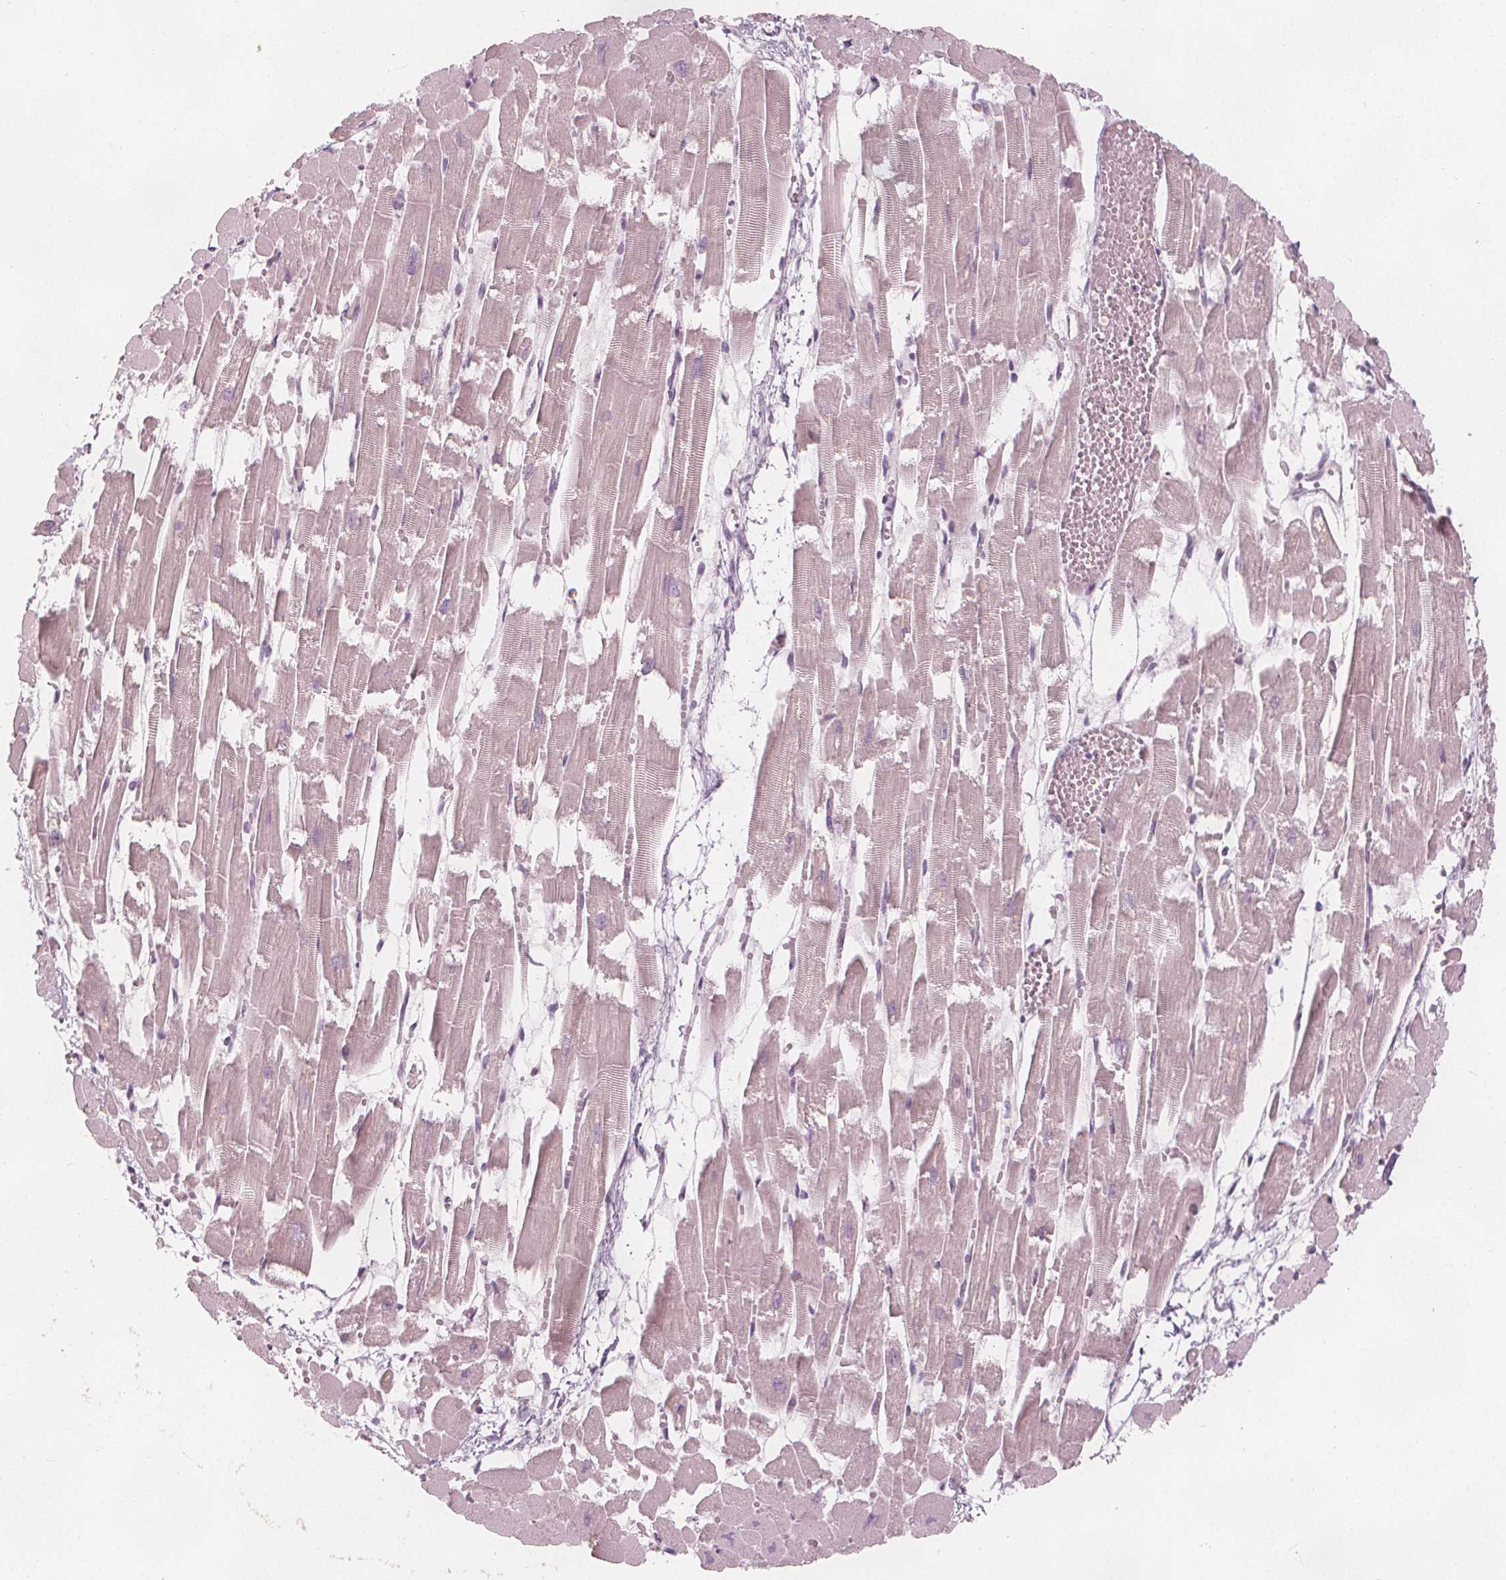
{"staining": {"intensity": "negative", "quantity": "none", "location": "none"}, "tissue": "heart muscle", "cell_type": "Cardiomyocytes", "image_type": "normal", "snomed": [{"axis": "morphology", "description": "Normal tissue, NOS"}, {"axis": "topography", "description": "Heart"}], "caption": "Immunohistochemical staining of benign heart muscle demonstrates no significant positivity in cardiomyocytes. (DAB immunohistochemistry visualized using brightfield microscopy, high magnification).", "gene": "BRSK1", "patient": {"sex": "female", "age": 52}}